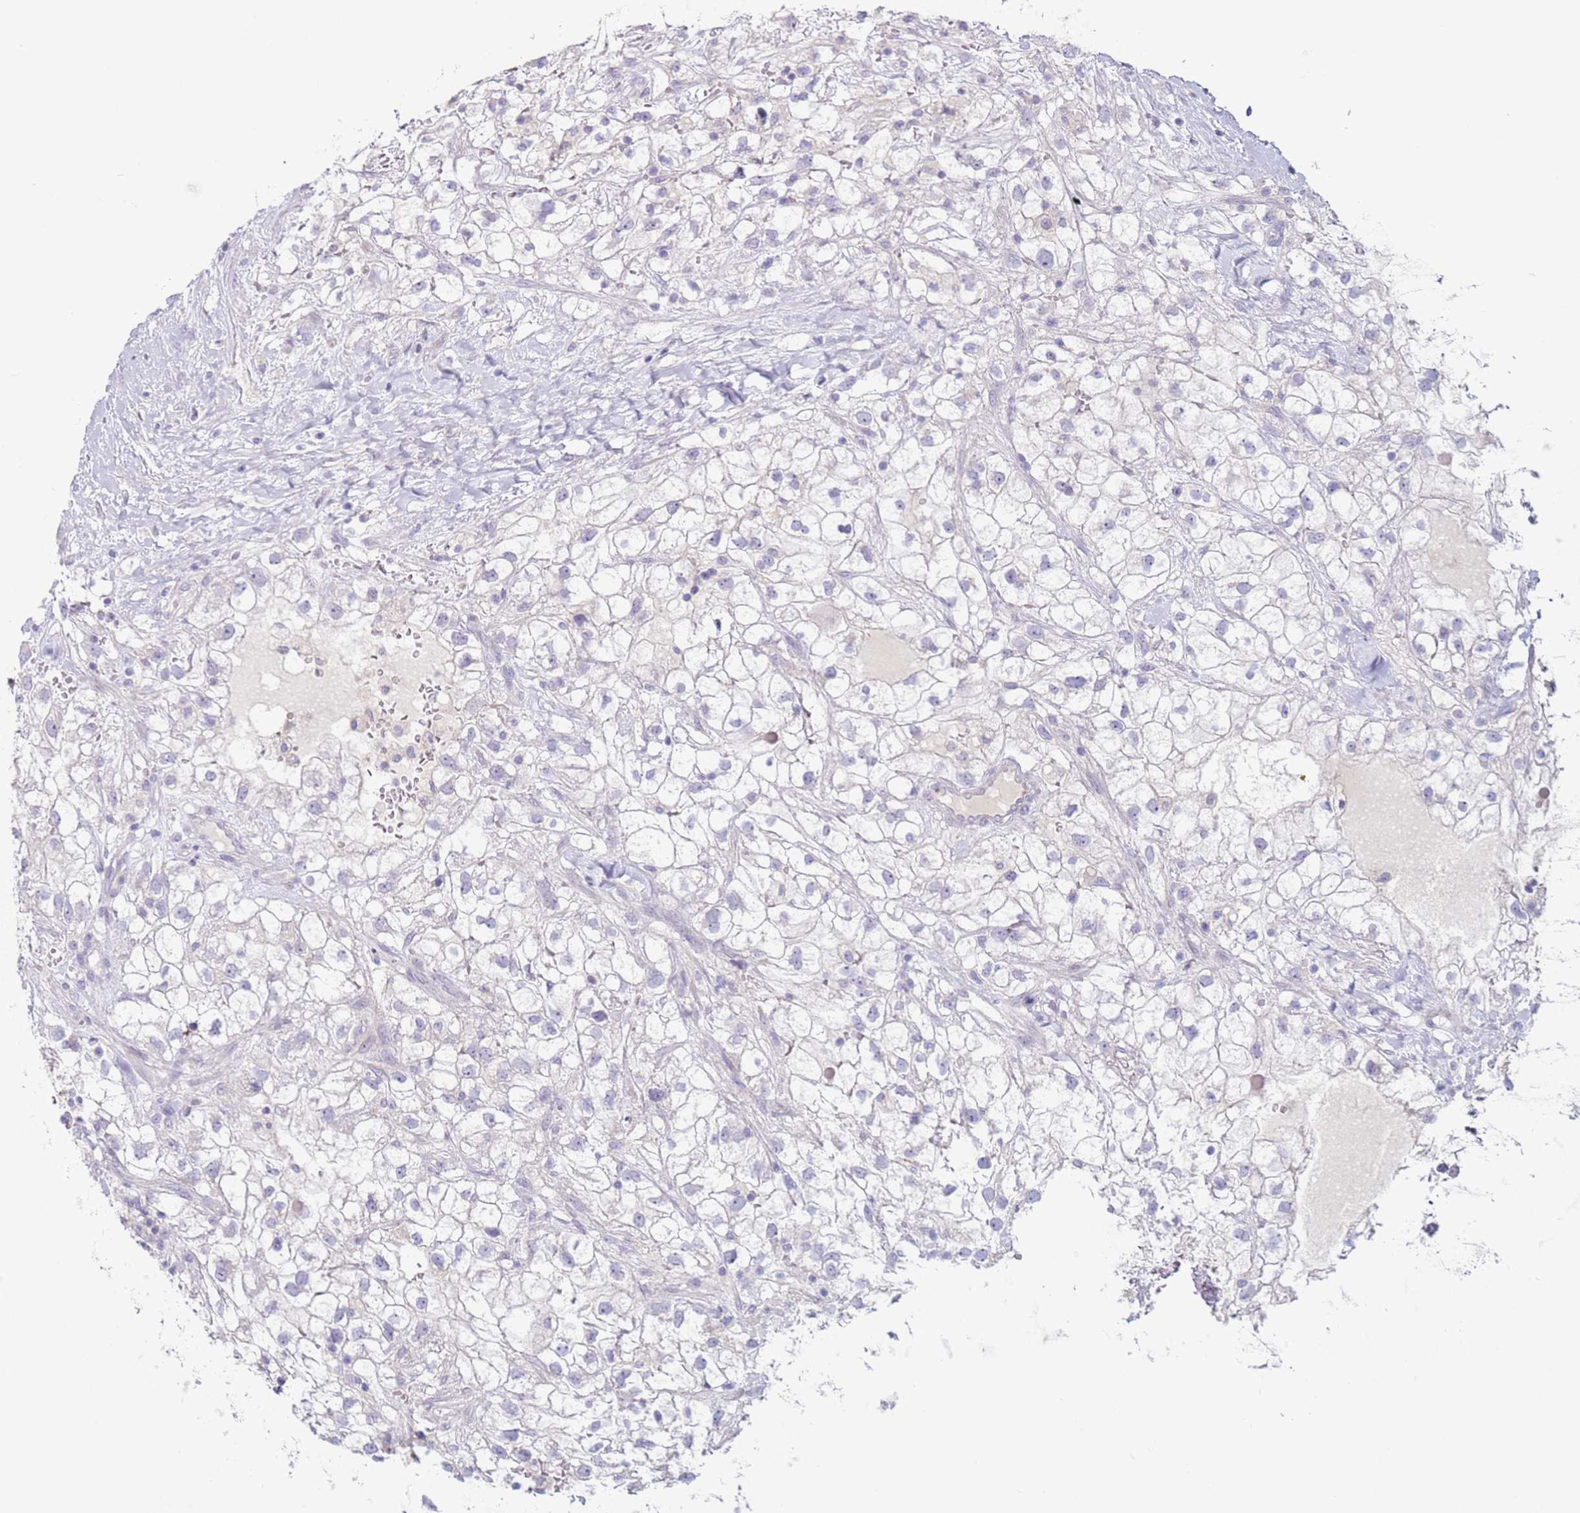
{"staining": {"intensity": "negative", "quantity": "none", "location": "none"}, "tissue": "renal cancer", "cell_type": "Tumor cells", "image_type": "cancer", "snomed": [{"axis": "morphology", "description": "Adenocarcinoma, NOS"}, {"axis": "topography", "description": "Kidney"}], "caption": "High magnification brightfield microscopy of renal cancer (adenocarcinoma) stained with DAB (brown) and counterstained with hematoxylin (blue): tumor cells show no significant expression.", "gene": "NPAP1", "patient": {"sex": "male", "age": 59}}